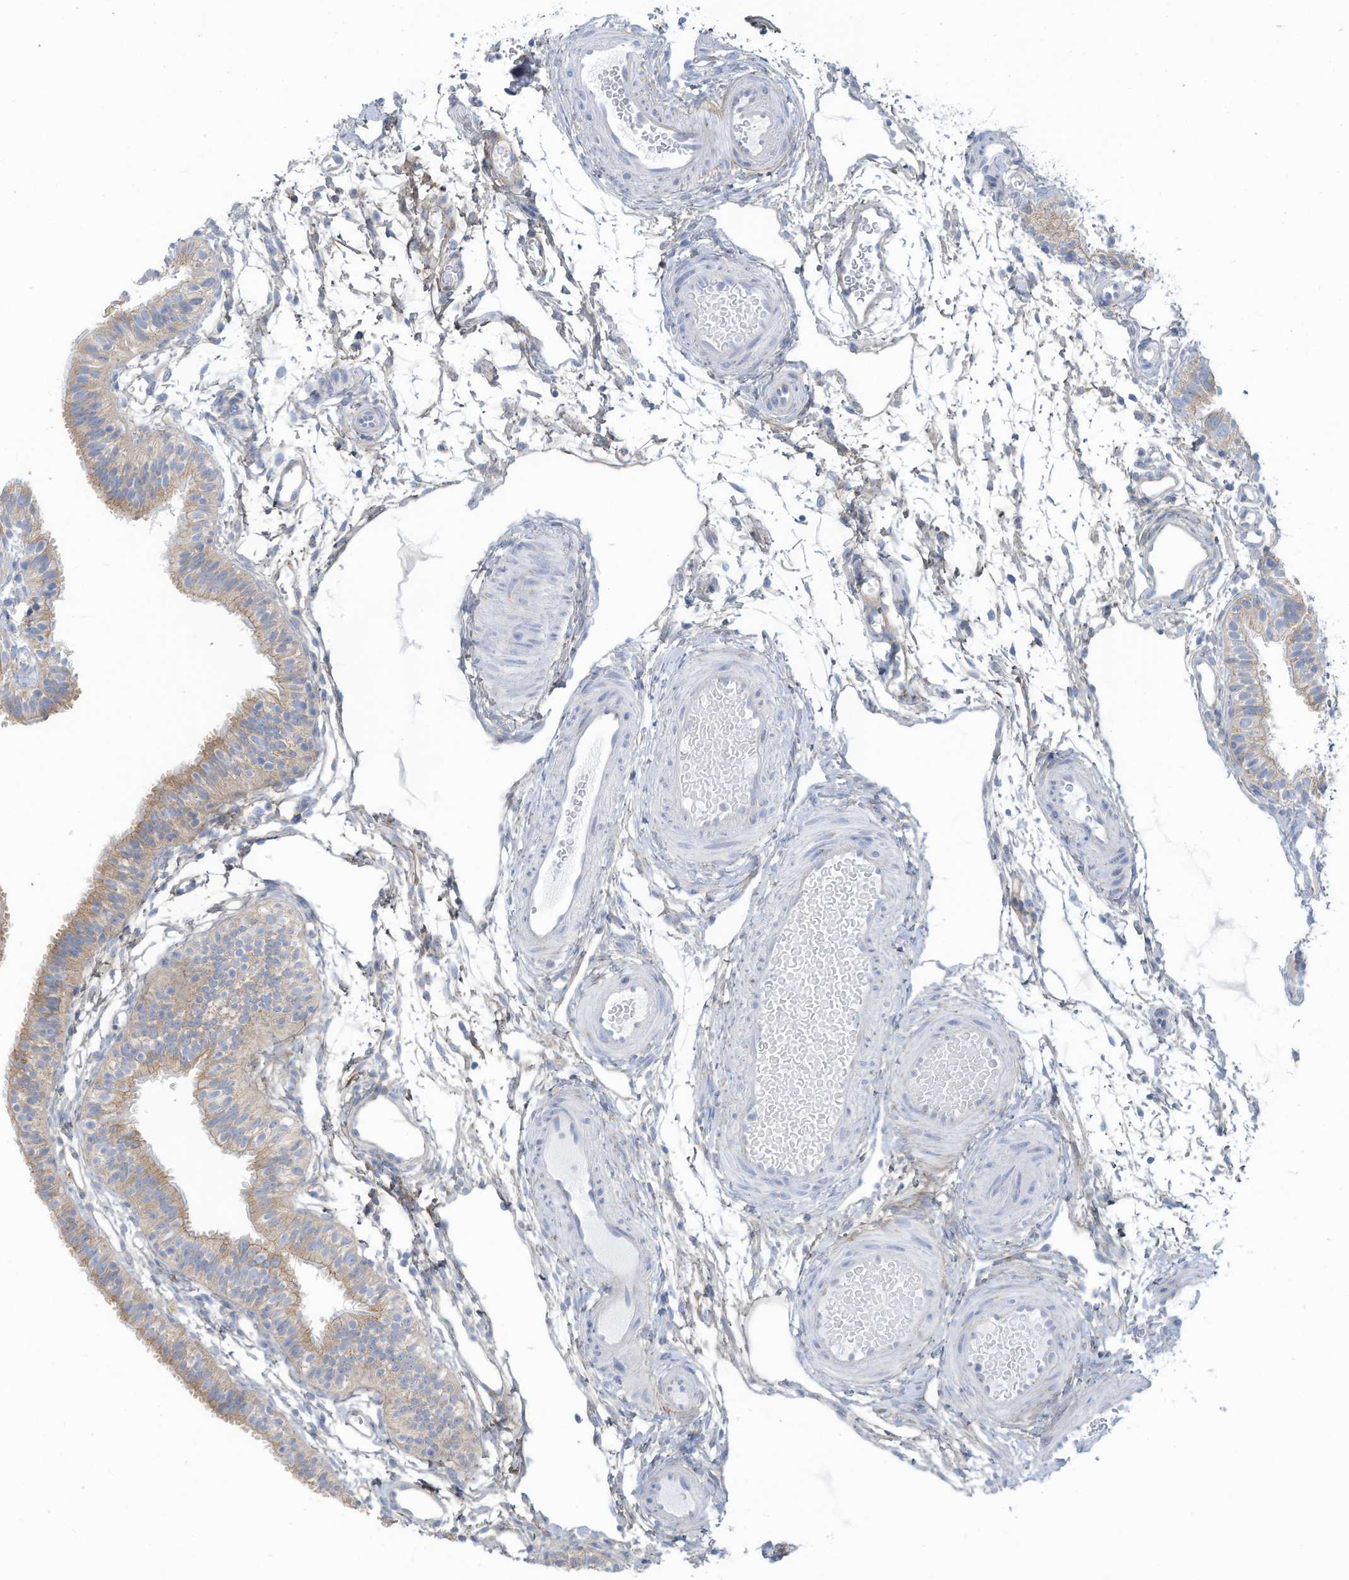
{"staining": {"intensity": "moderate", "quantity": "<25%", "location": "cytoplasmic/membranous"}, "tissue": "fallopian tube", "cell_type": "Glandular cells", "image_type": "normal", "snomed": [{"axis": "morphology", "description": "Normal tissue, NOS"}, {"axis": "topography", "description": "Fallopian tube"}], "caption": "This histopathology image demonstrates IHC staining of normal fallopian tube, with low moderate cytoplasmic/membranous positivity in approximately <25% of glandular cells.", "gene": "TRMT2B", "patient": {"sex": "female", "age": 35}}